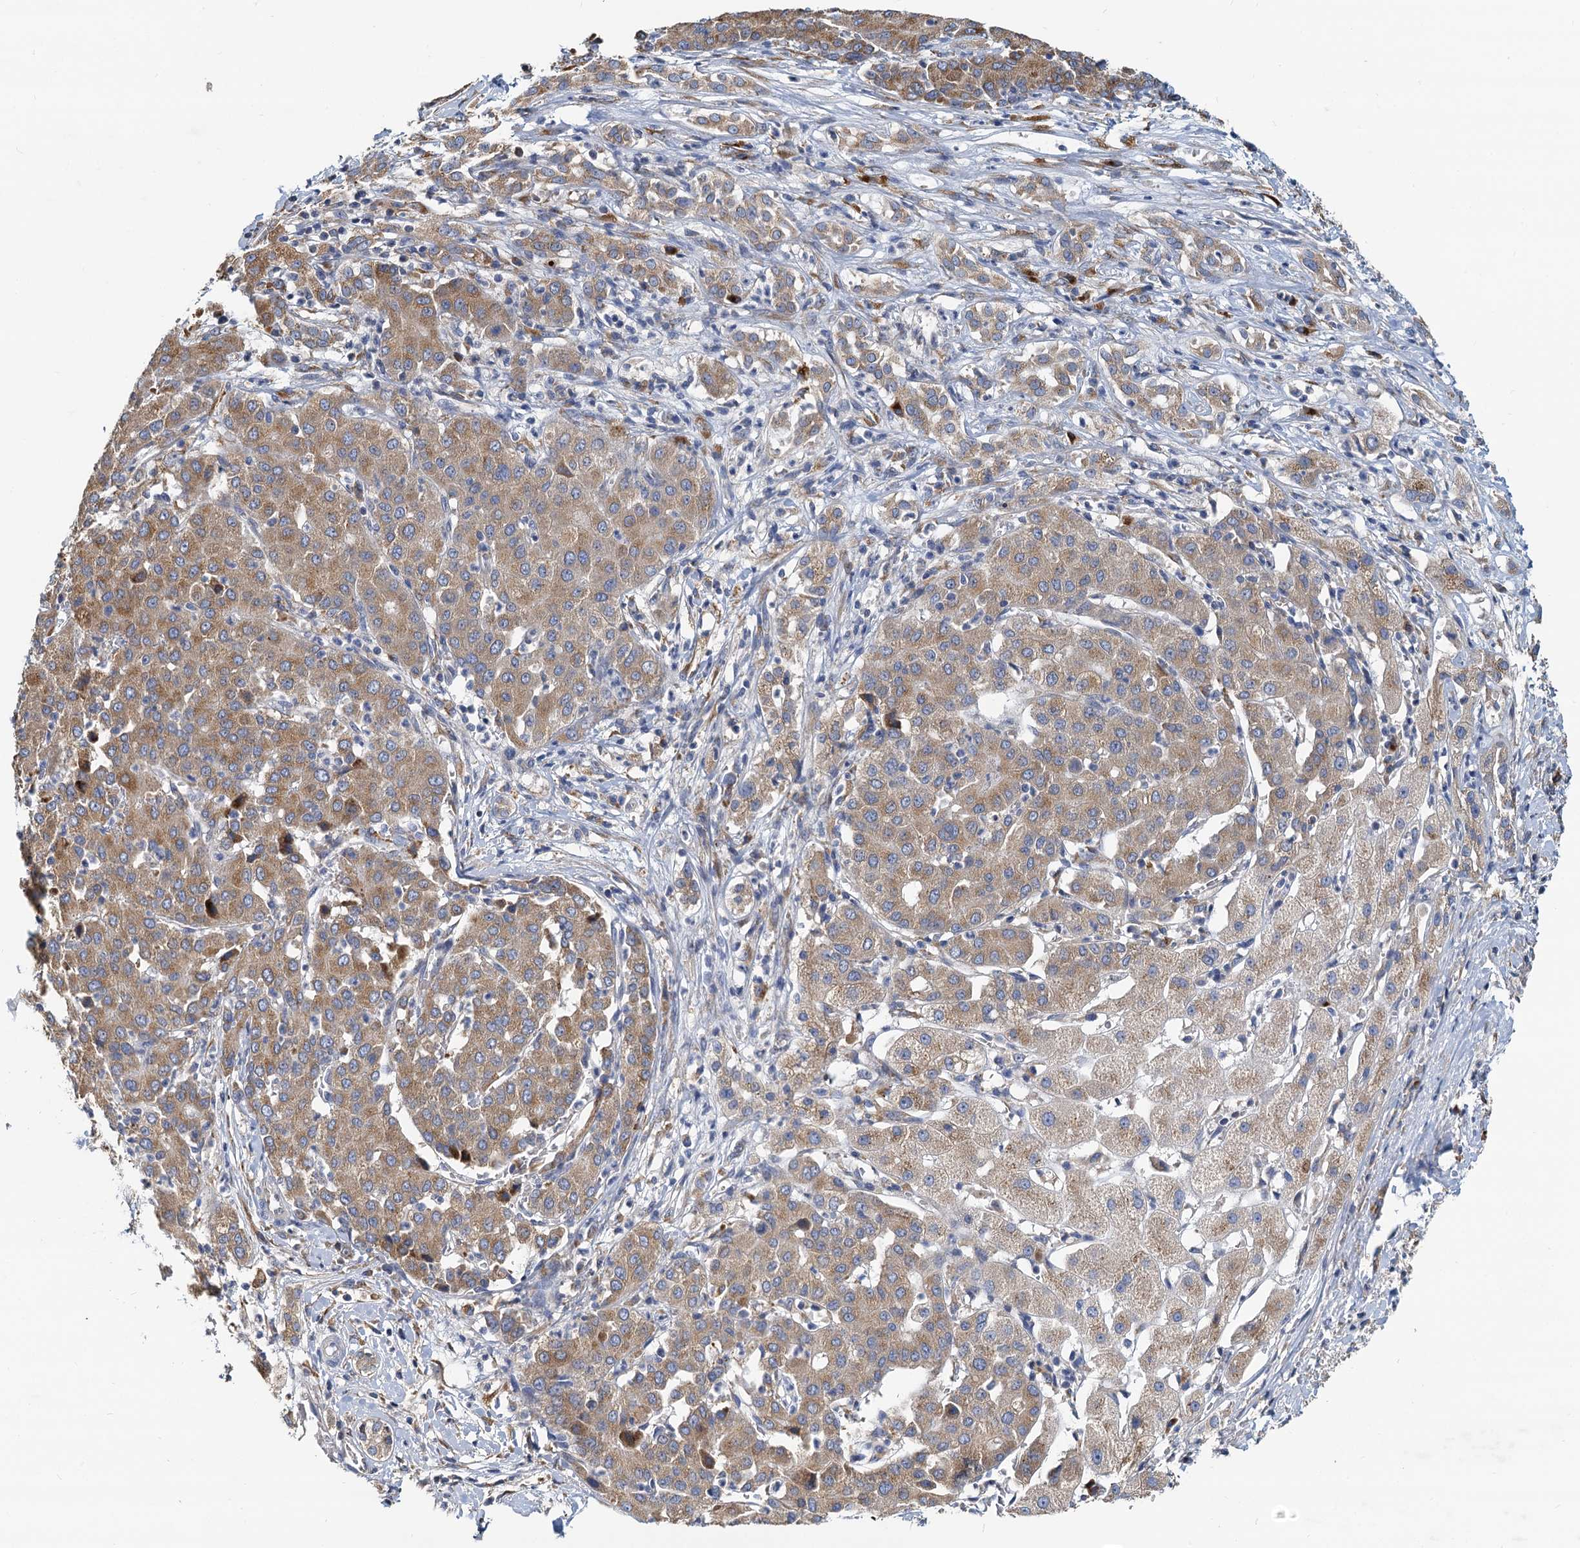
{"staining": {"intensity": "moderate", "quantity": ">75%", "location": "cytoplasmic/membranous"}, "tissue": "liver cancer", "cell_type": "Tumor cells", "image_type": "cancer", "snomed": [{"axis": "morphology", "description": "Carcinoma, Hepatocellular, NOS"}, {"axis": "topography", "description": "Liver"}], "caption": "Liver cancer (hepatocellular carcinoma) tissue reveals moderate cytoplasmic/membranous positivity in approximately >75% of tumor cells, visualized by immunohistochemistry.", "gene": "NKAPD1", "patient": {"sex": "male", "age": 65}}